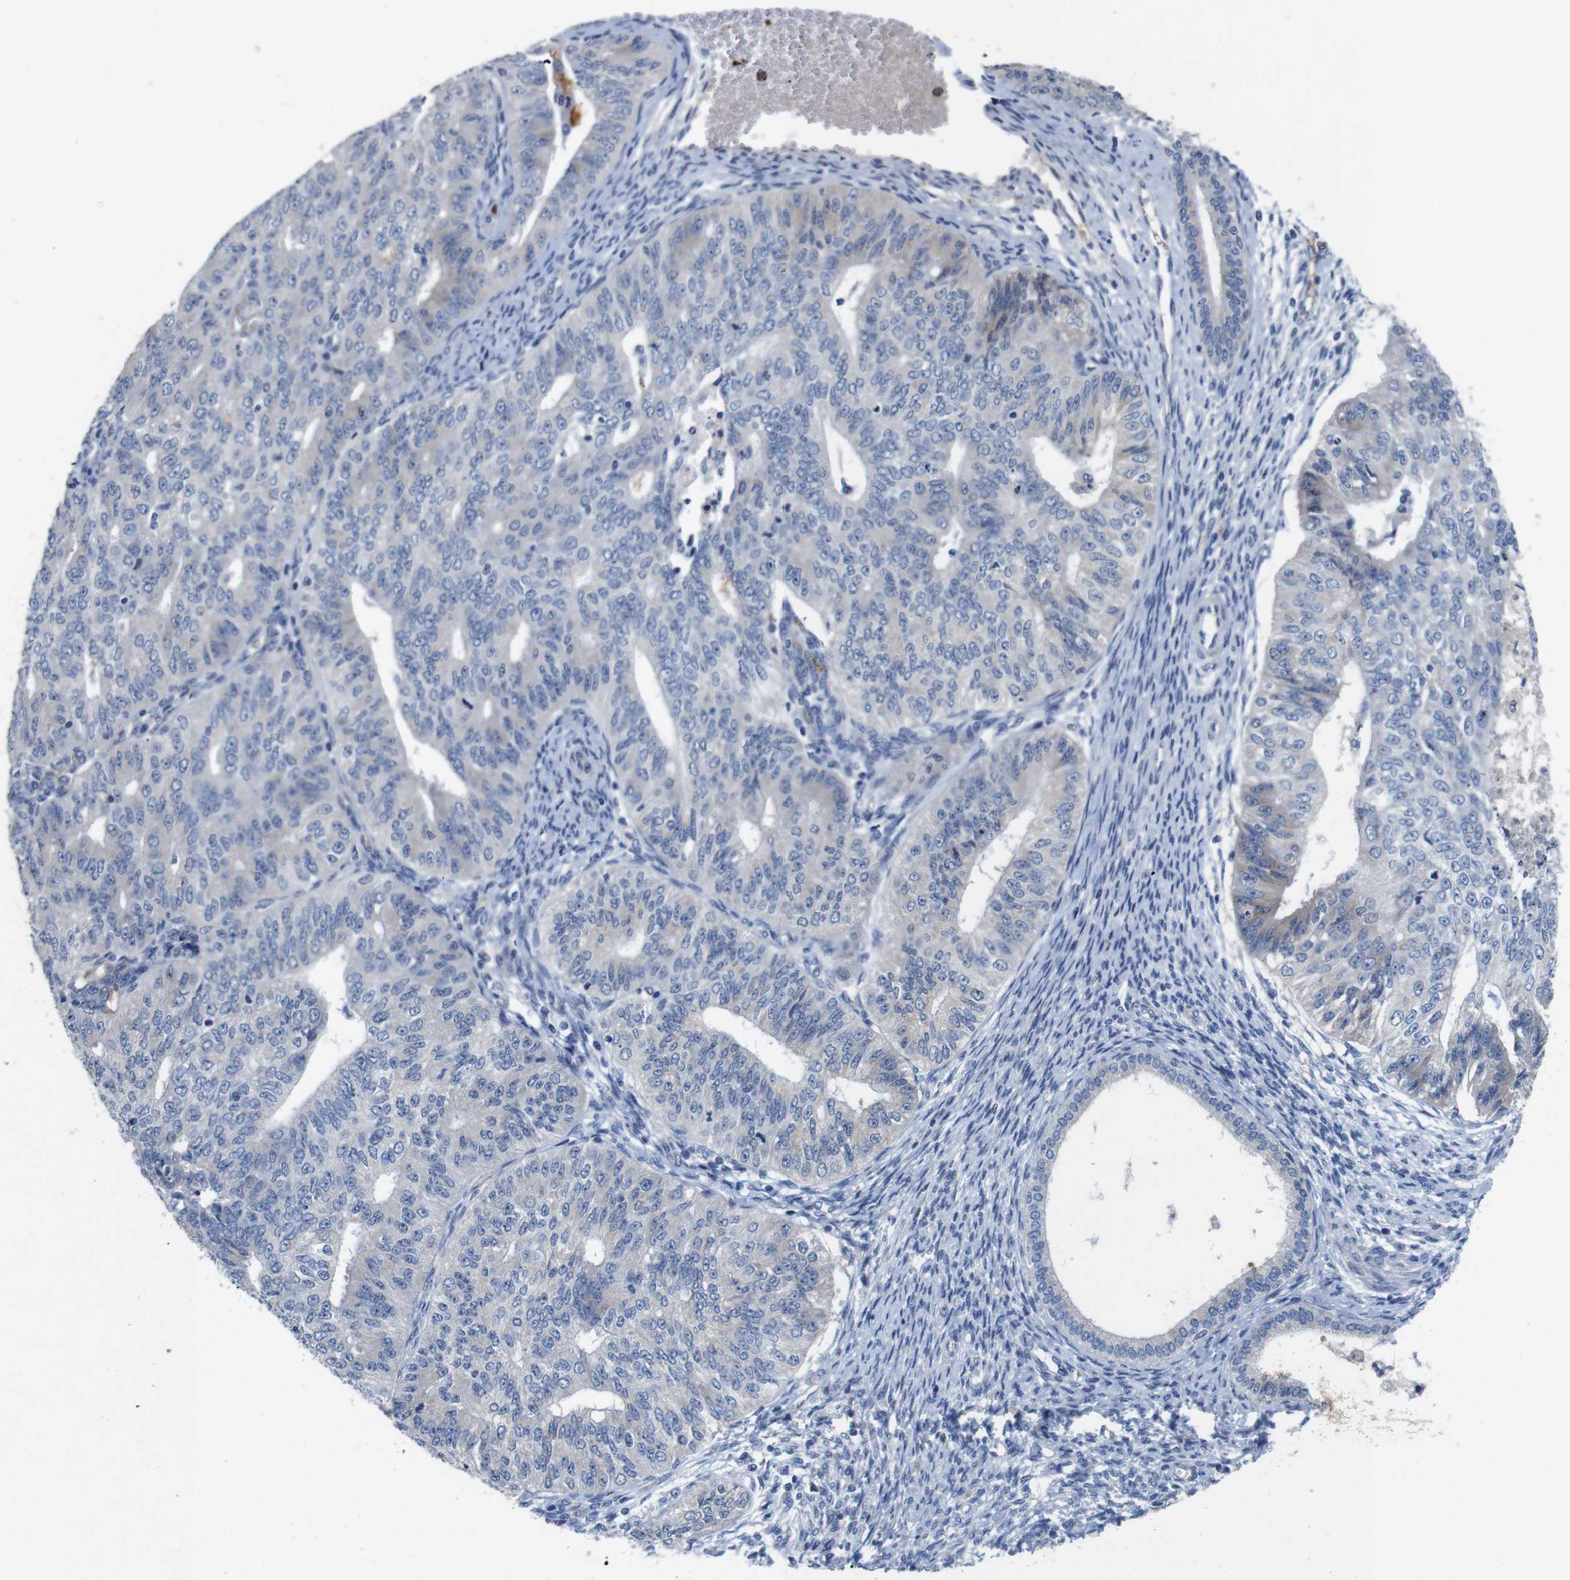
{"staining": {"intensity": "negative", "quantity": "none", "location": "none"}, "tissue": "endometrial cancer", "cell_type": "Tumor cells", "image_type": "cancer", "snomed": [{"axis": "morphology", "description": "Adenocarcinoma, NOS"}, {"axis": "topography", "description": "Endometrium"}], "caption": "Immunohistochemistry (IHC) photomicrograph of neoplastic tissue: endometrial adenocarcinoma stained with DAB (3,3'-diaminobenzidine) displays no significant protein staining in tumor cells.", "gene": "C1RL", "patient": {"sex": "female", "age": 32}}